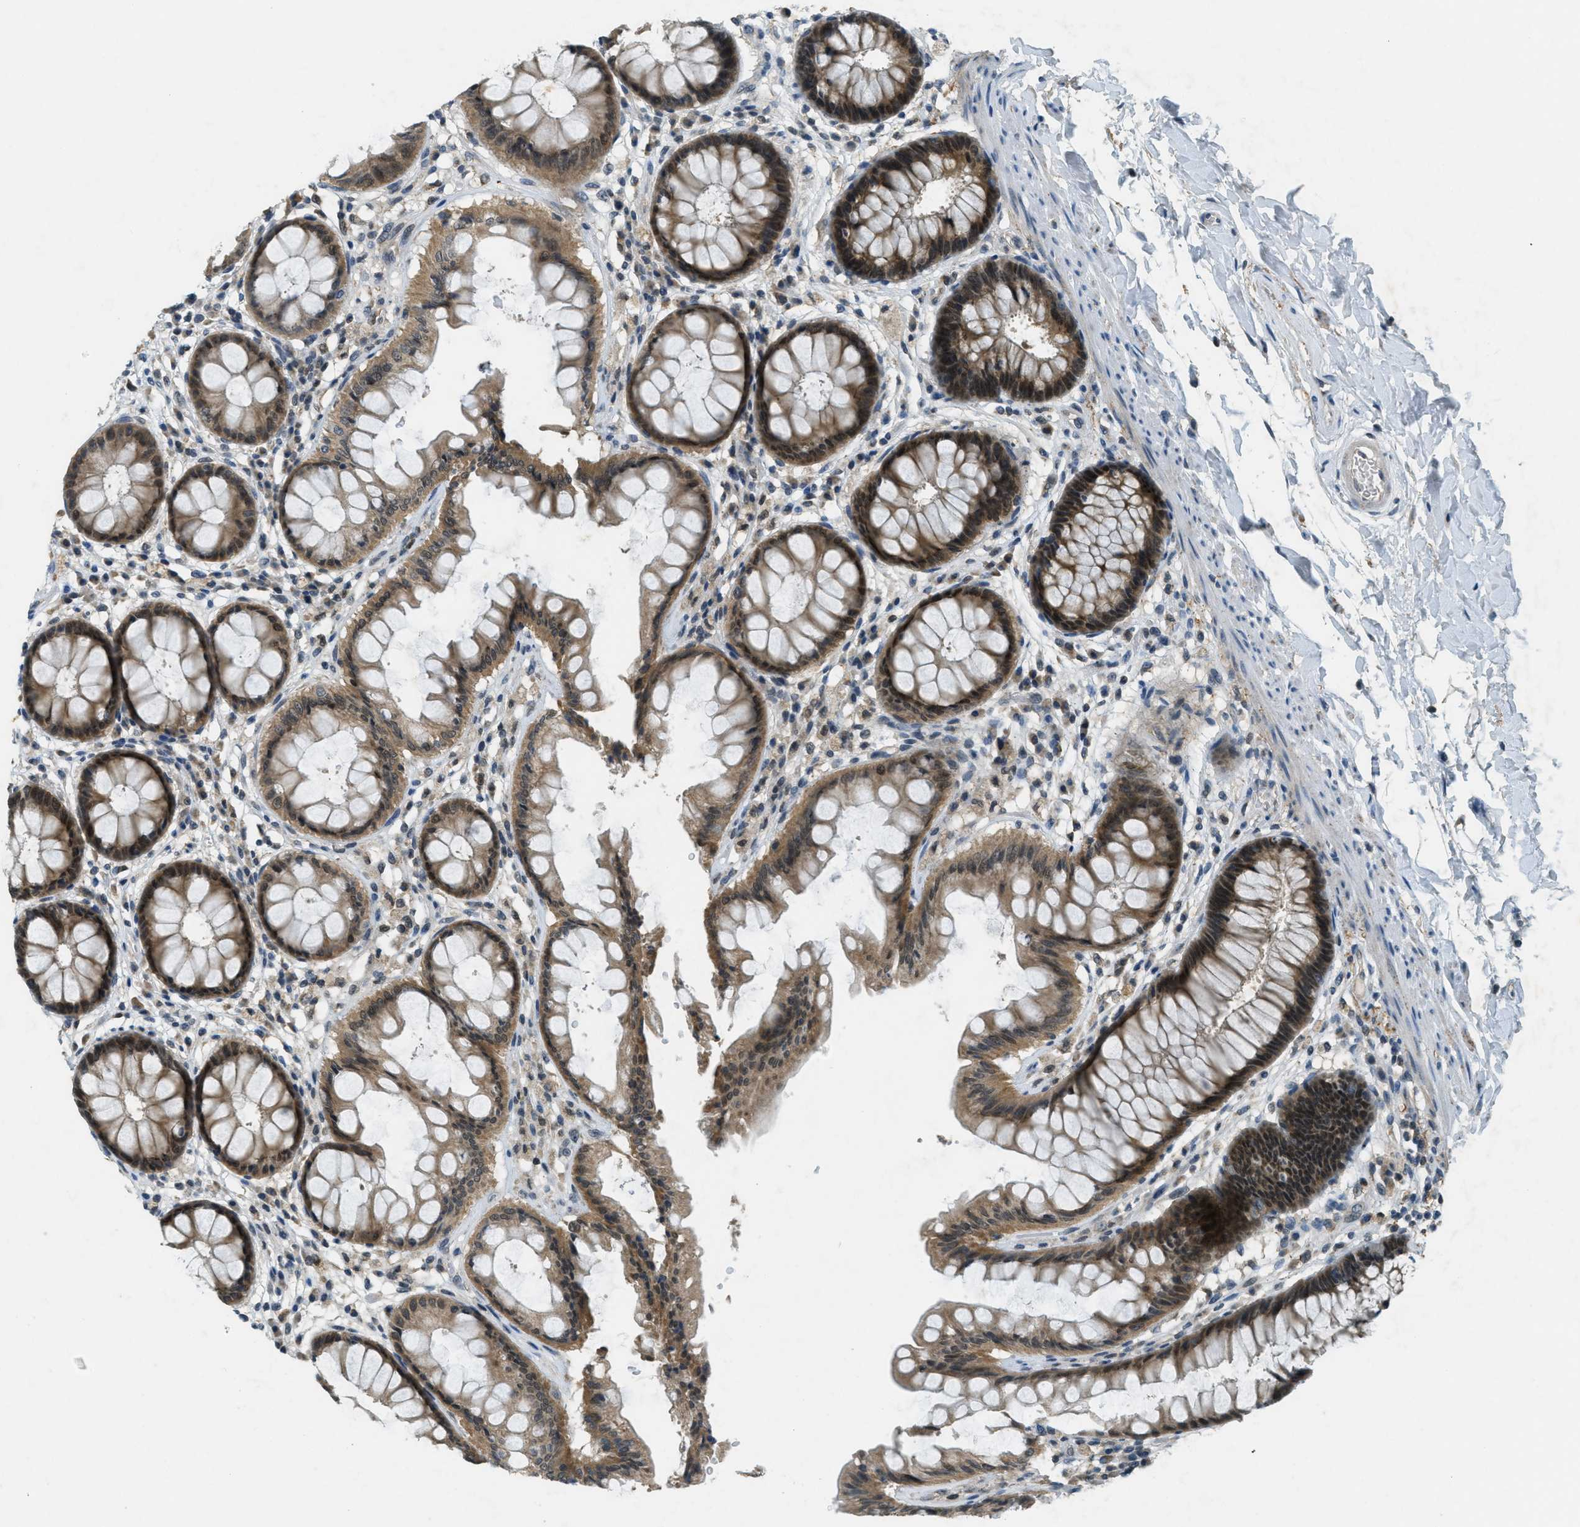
{"staining": {"intensity": "moderate", "quantity": ">75%", "location": "cytoplasmic/membranous,nuclear"}, "tissue": "rectum", "cell_type": "Glandular cells", "image_type": "normal", "snomed": [{"axis": "morphology", "description": "Normal tissue, NOS"}, {"axis": "topography", "description": "Rectum"}], "caption": "Immunohistochemical staining of normal human rectum demonstrates moderate cytoplasmic/membranous,nuclear protein expression in about >75% of glandular cells. (DAB (3,3'-diaminobenzidine) = brown stain, brightfield microscopy at high magnification).", "gene": "TCF20", "patient": {"sex": "female", "age": 46}}